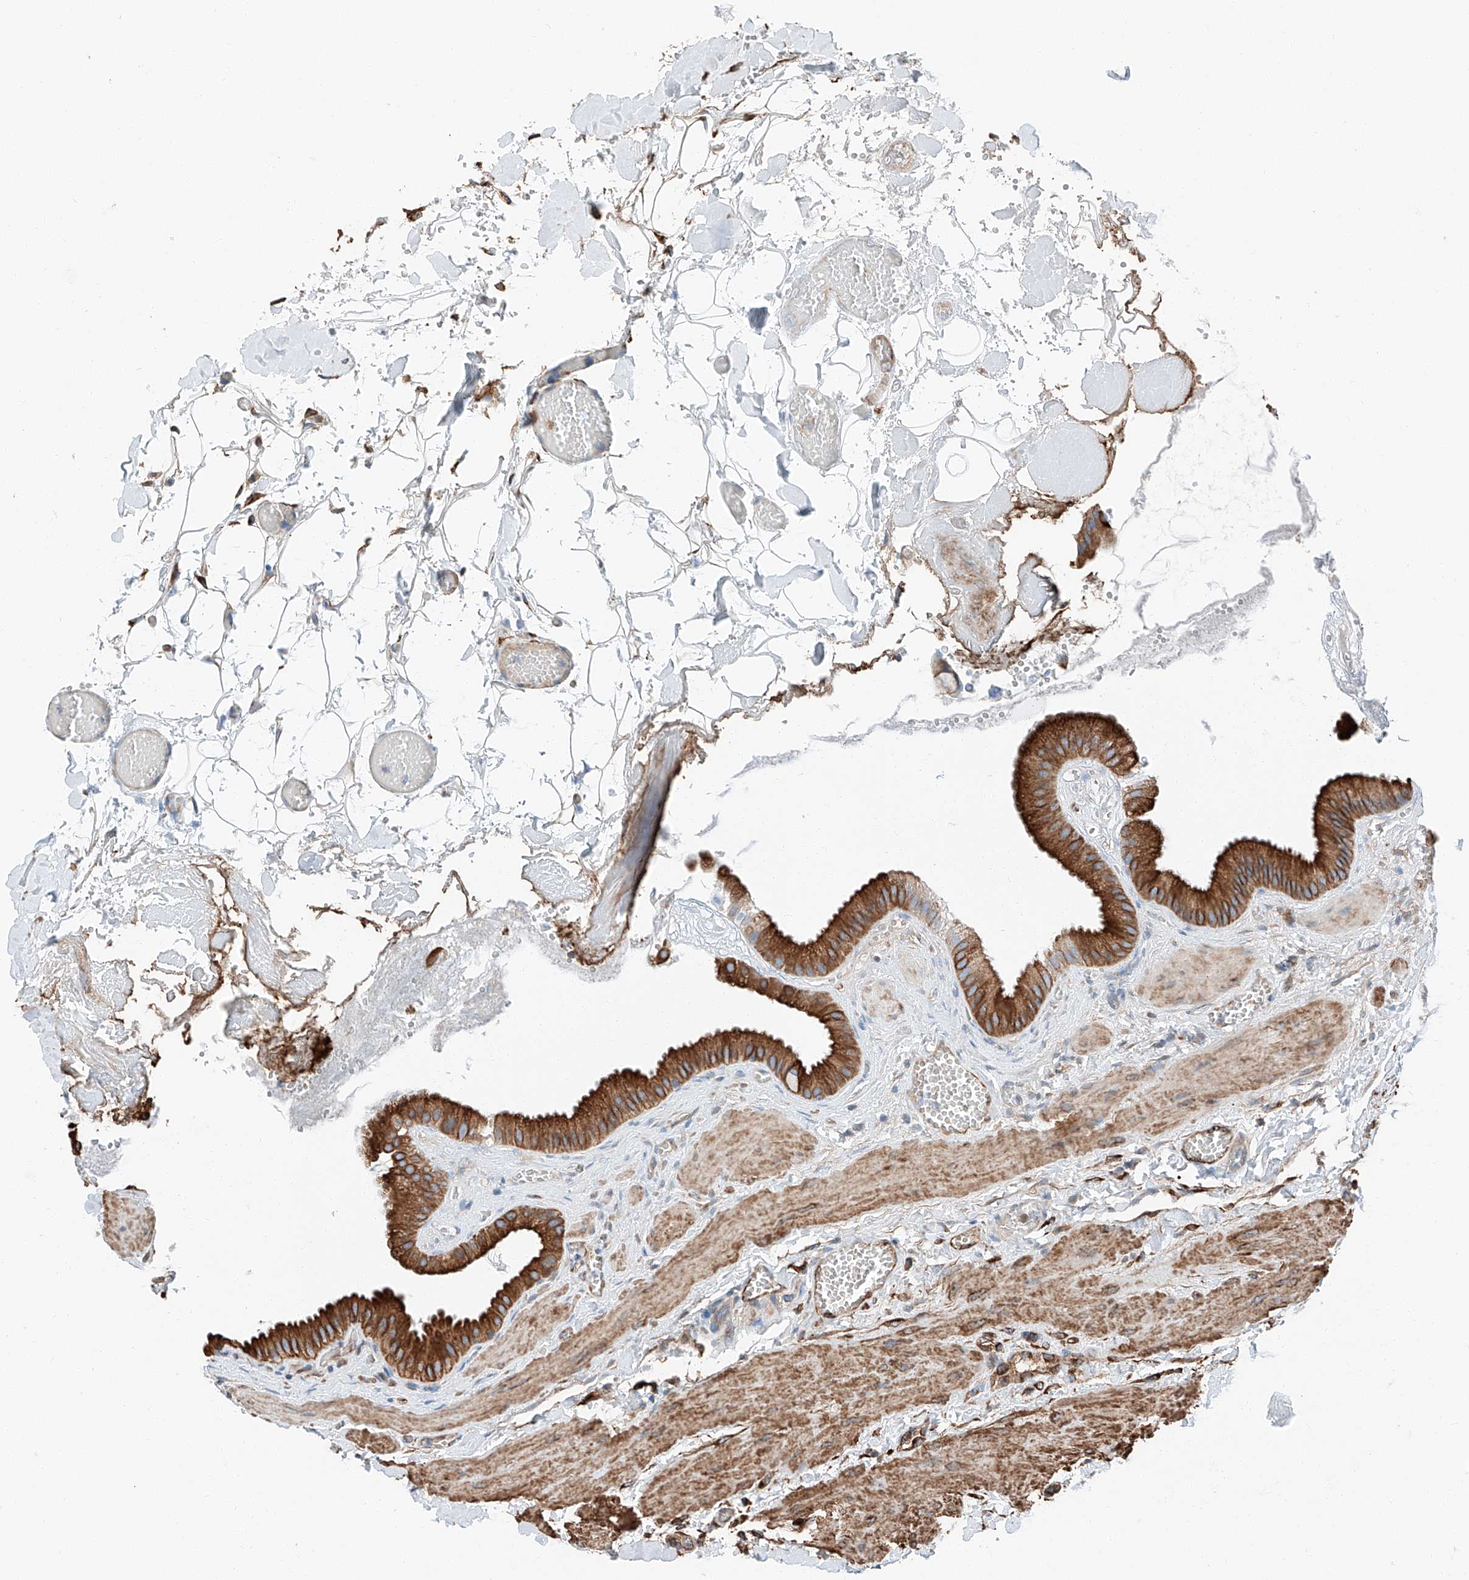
{"staining": {"intensity": "strong", "quantity": ">75%", "location": "cytoplasmic/membranous"}, "tissue": "gallbladder", "cell_type": "Glandular cells", "image_type": "normal", "snomed": [{"axis": "morphology", "description": "Normal tissue, NOS"}, {"axis": "topography", "description": "Gallbladder"}], "caption": "Protein expression analysis of normal human gallbladder reveals strong cytoplasmic/membranous staining in about >75% of glandular cells. Nuclei are stained in blue.", "gene": "ZNF804A", "patient": {"sex": "male", "age": 55}}